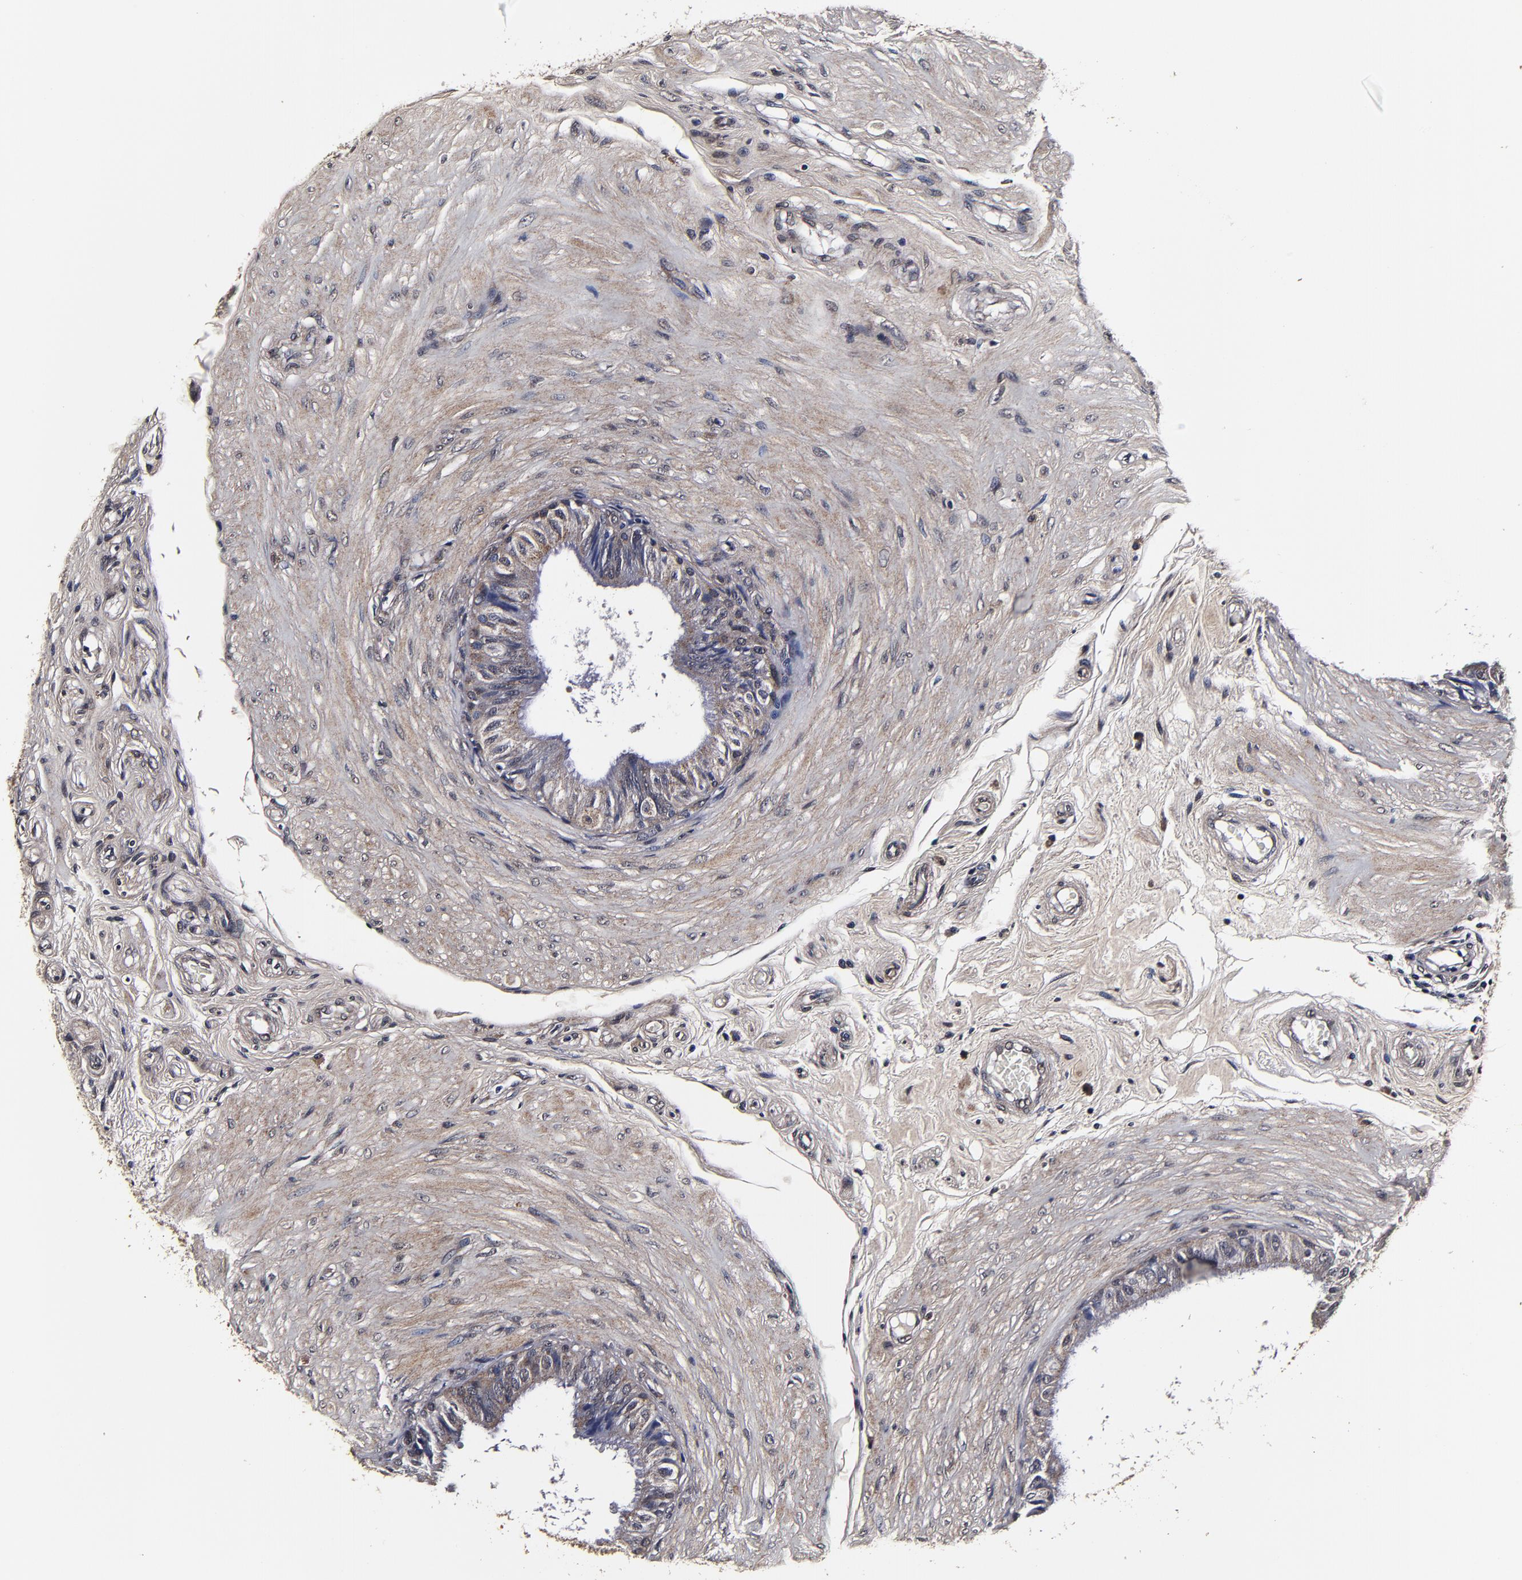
{"staining": {"intensity": "moderate", "quantity": ">75%", "location": "cytoplasmic/membranous"}, "tissue": "epididymis", "cell_type": "Glandular cells", "image_type": "normal", "snomed": [{"axis": "morphology", "description": "Normal tissue, NOS"}, {"axis": "topography", "description": "Epididymis"}], "caption": "Moderate cytoplasmic/membranous positivity for a protein is present in approximately >75% of glandular cells of normal epididymis using immunohistochemistry.", "gene": "MMP15", "patient": {"sex": "male", "age": 68}}